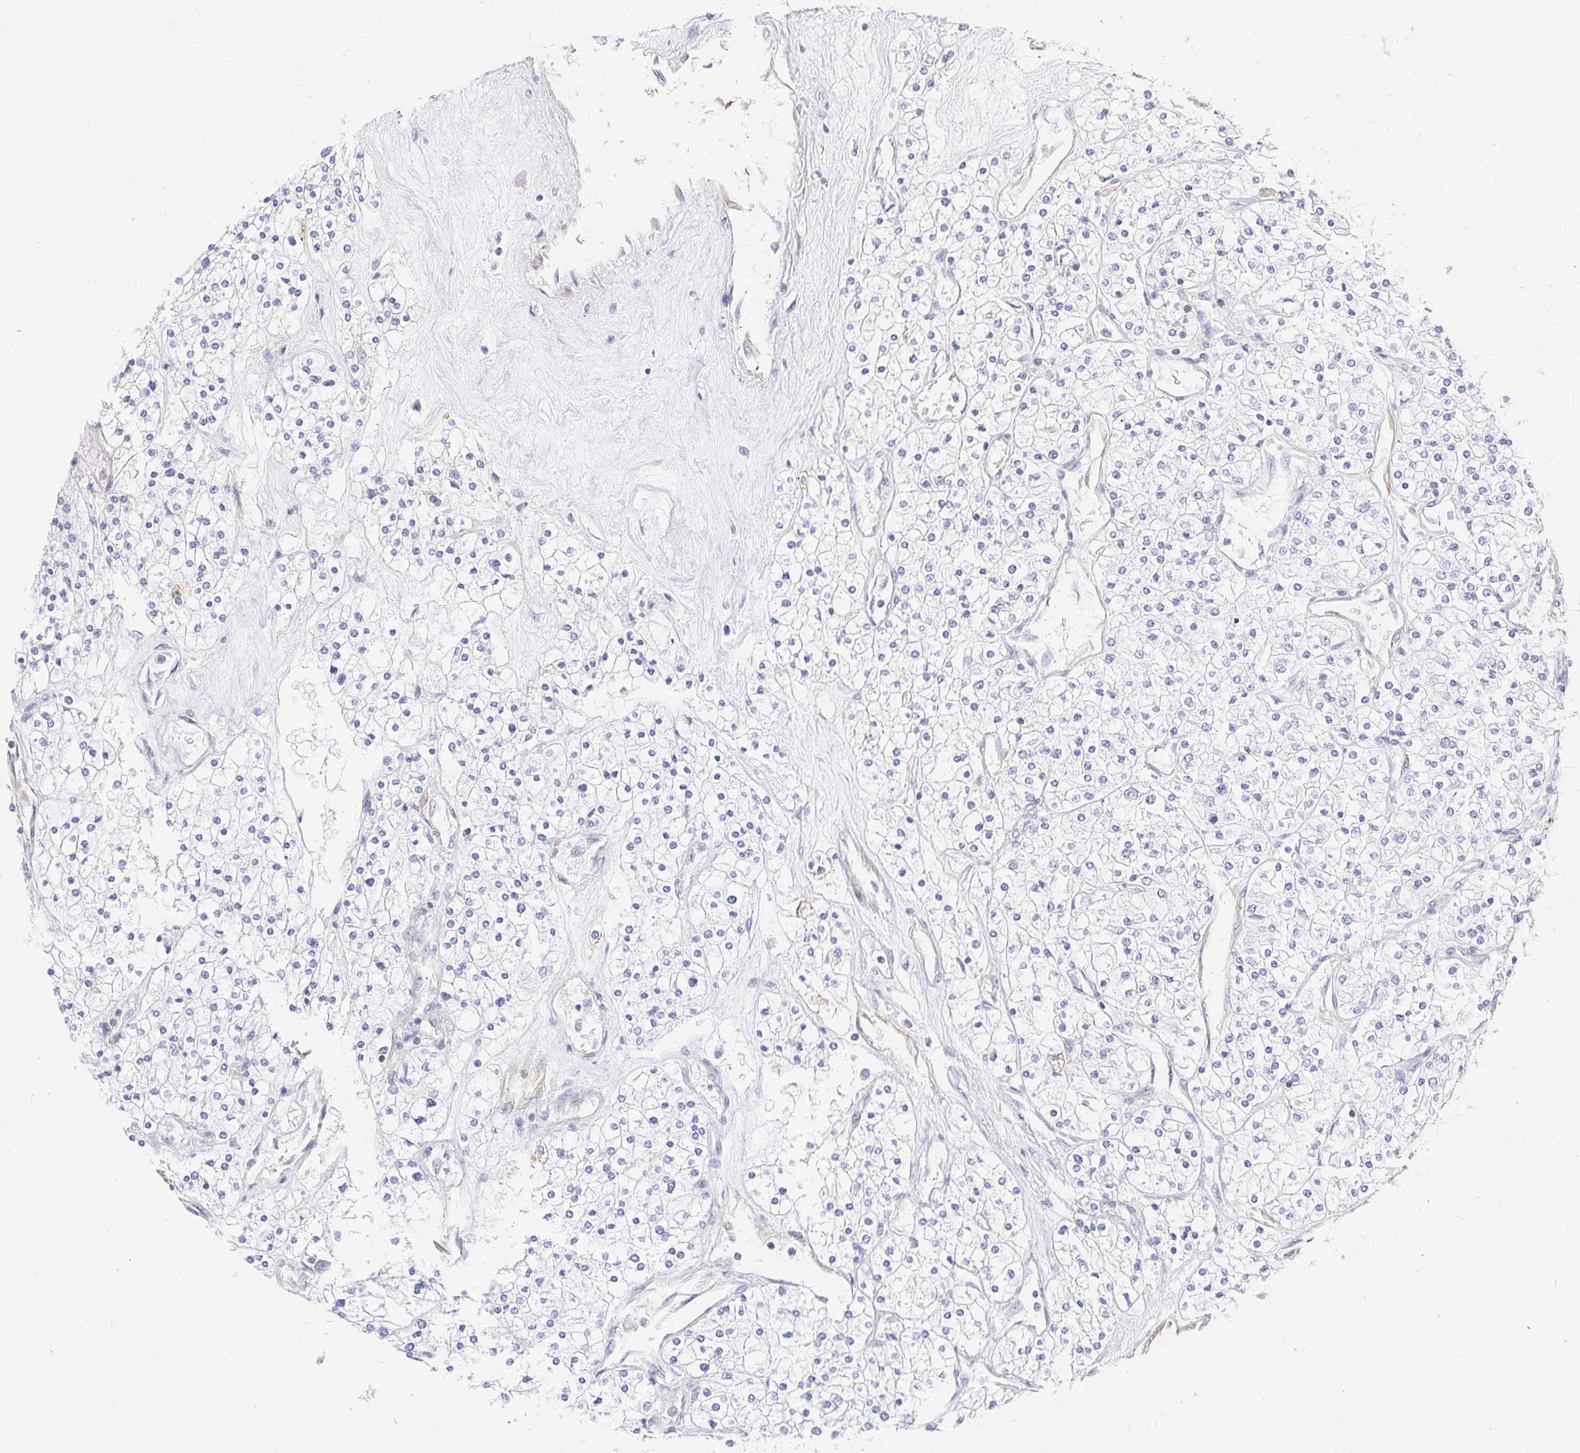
{"staining": {"intensity": "negative", "quantity": "none", "location": "none"}, "tissue": "renal cancer", "cell_type": "Tumor cells", "image_type": "cancer", "snomed": [{"axis": "morphology", "description": "Adenocarcinoma, NOS"}, {"axis": "topography", "description": "Kidney"}], "caption": "Histopathology image shows no protein expression in tumor cells of adenocarcinoma (renal) tissue. The staining was performed using DAB (3,3'-diaminobenzidine) to visualize the protein expression in brown, while the nuclei were stained in blue with hematoxylin (Magnification: 20x).", "gene": "TSPAN19", "patient": {"sex": "male", "age": 80}}